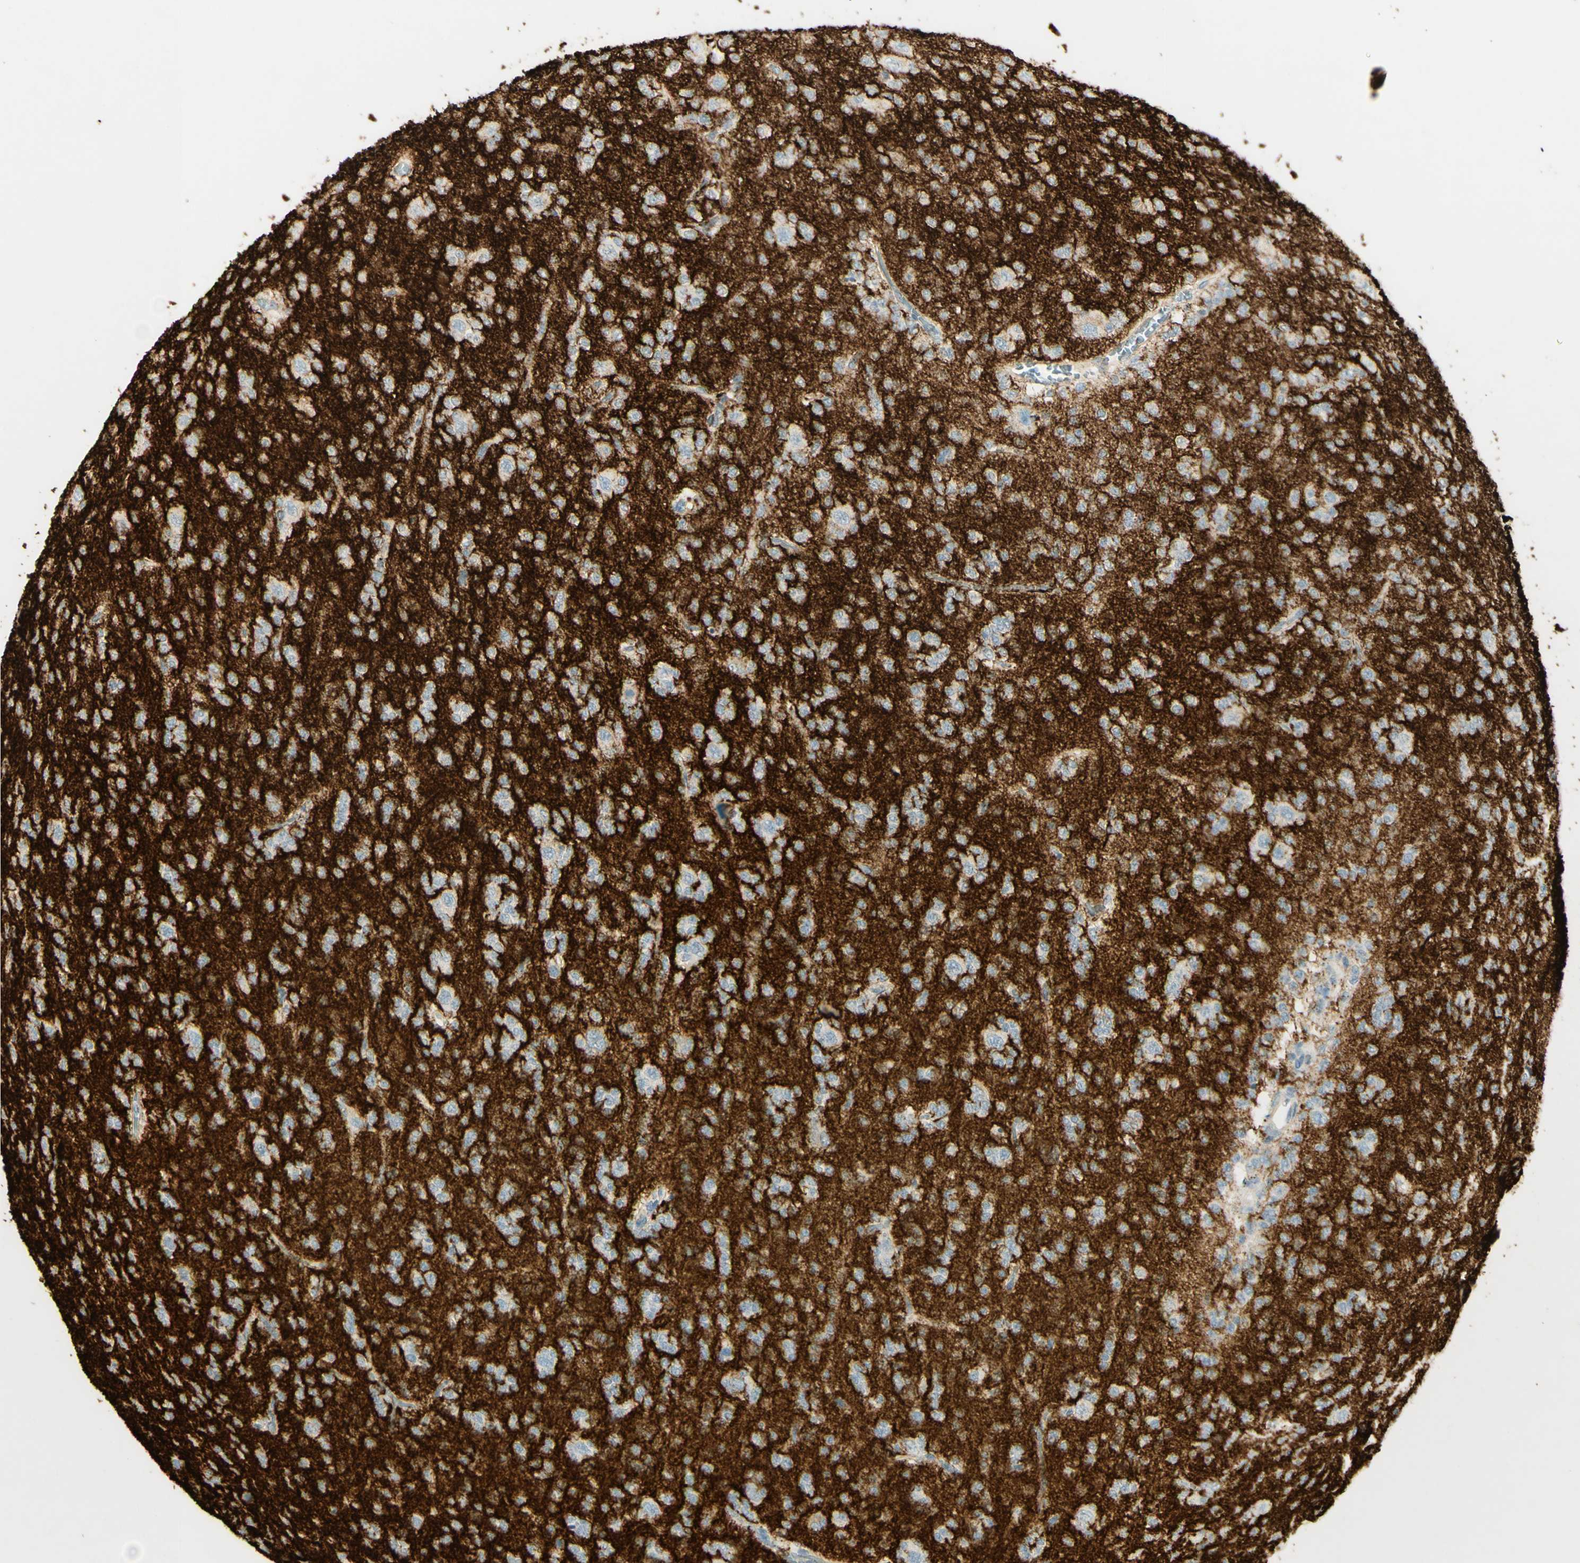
{"staining": {"intensity": "negative", "quantity": "none", "location": "none"}, "tissue": "glioma", "cell_type": "Tumor cells", "image_type": "cancer", "snomed": [{"axis": "morphology", "description": "Glioma, malignant, Low grade"}, {"axis": "topography", "description": "Brain"}], "caption": "An IHC image of glioma is shown. There is no staining in tumor cells of glioma.", "gene": "TNN", "patient": {"sex": "male", "age": 38}}